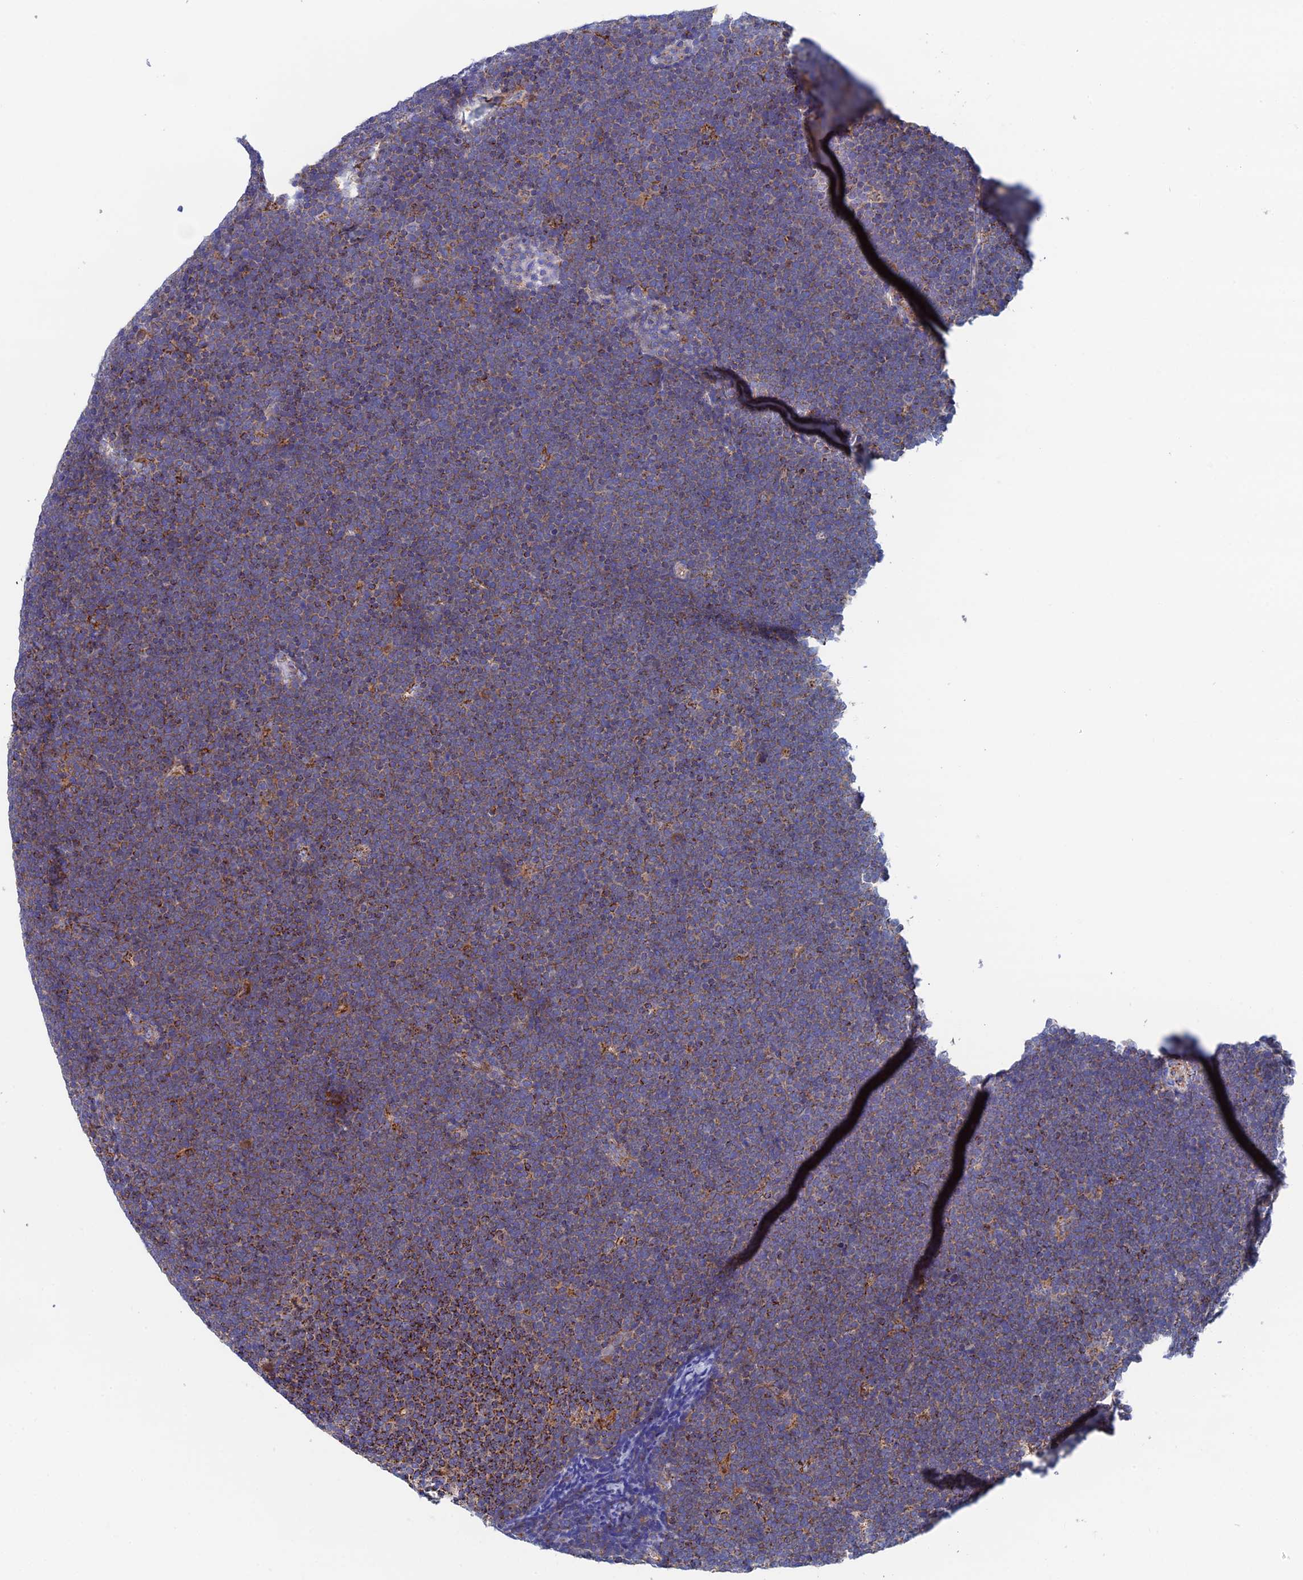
{"staining": {"intensity": "moderate", "quantity": "<25%", "location": "cytoplasmic/membranous"}, "tissue": "lymphoma", "cell_type": "Tumor cells", "image_type": "cancer", "snomed": [{"axis": "morphology", "description": "Malignant lymphoma, non-Hodgkin's type, High grade"}, {"axis": "topography", "description": "Lymph node"}], "caption": "The histopathology image exhibits immunohistochemical staining of high-grade malignant lymphoma, non-Hodgkin's type. There is moderate cytoplasmic/membranous expression is present in about <25% of tumor cells.", "gene": "WDR83", "patient": {"sex": "male", "age": 13}}